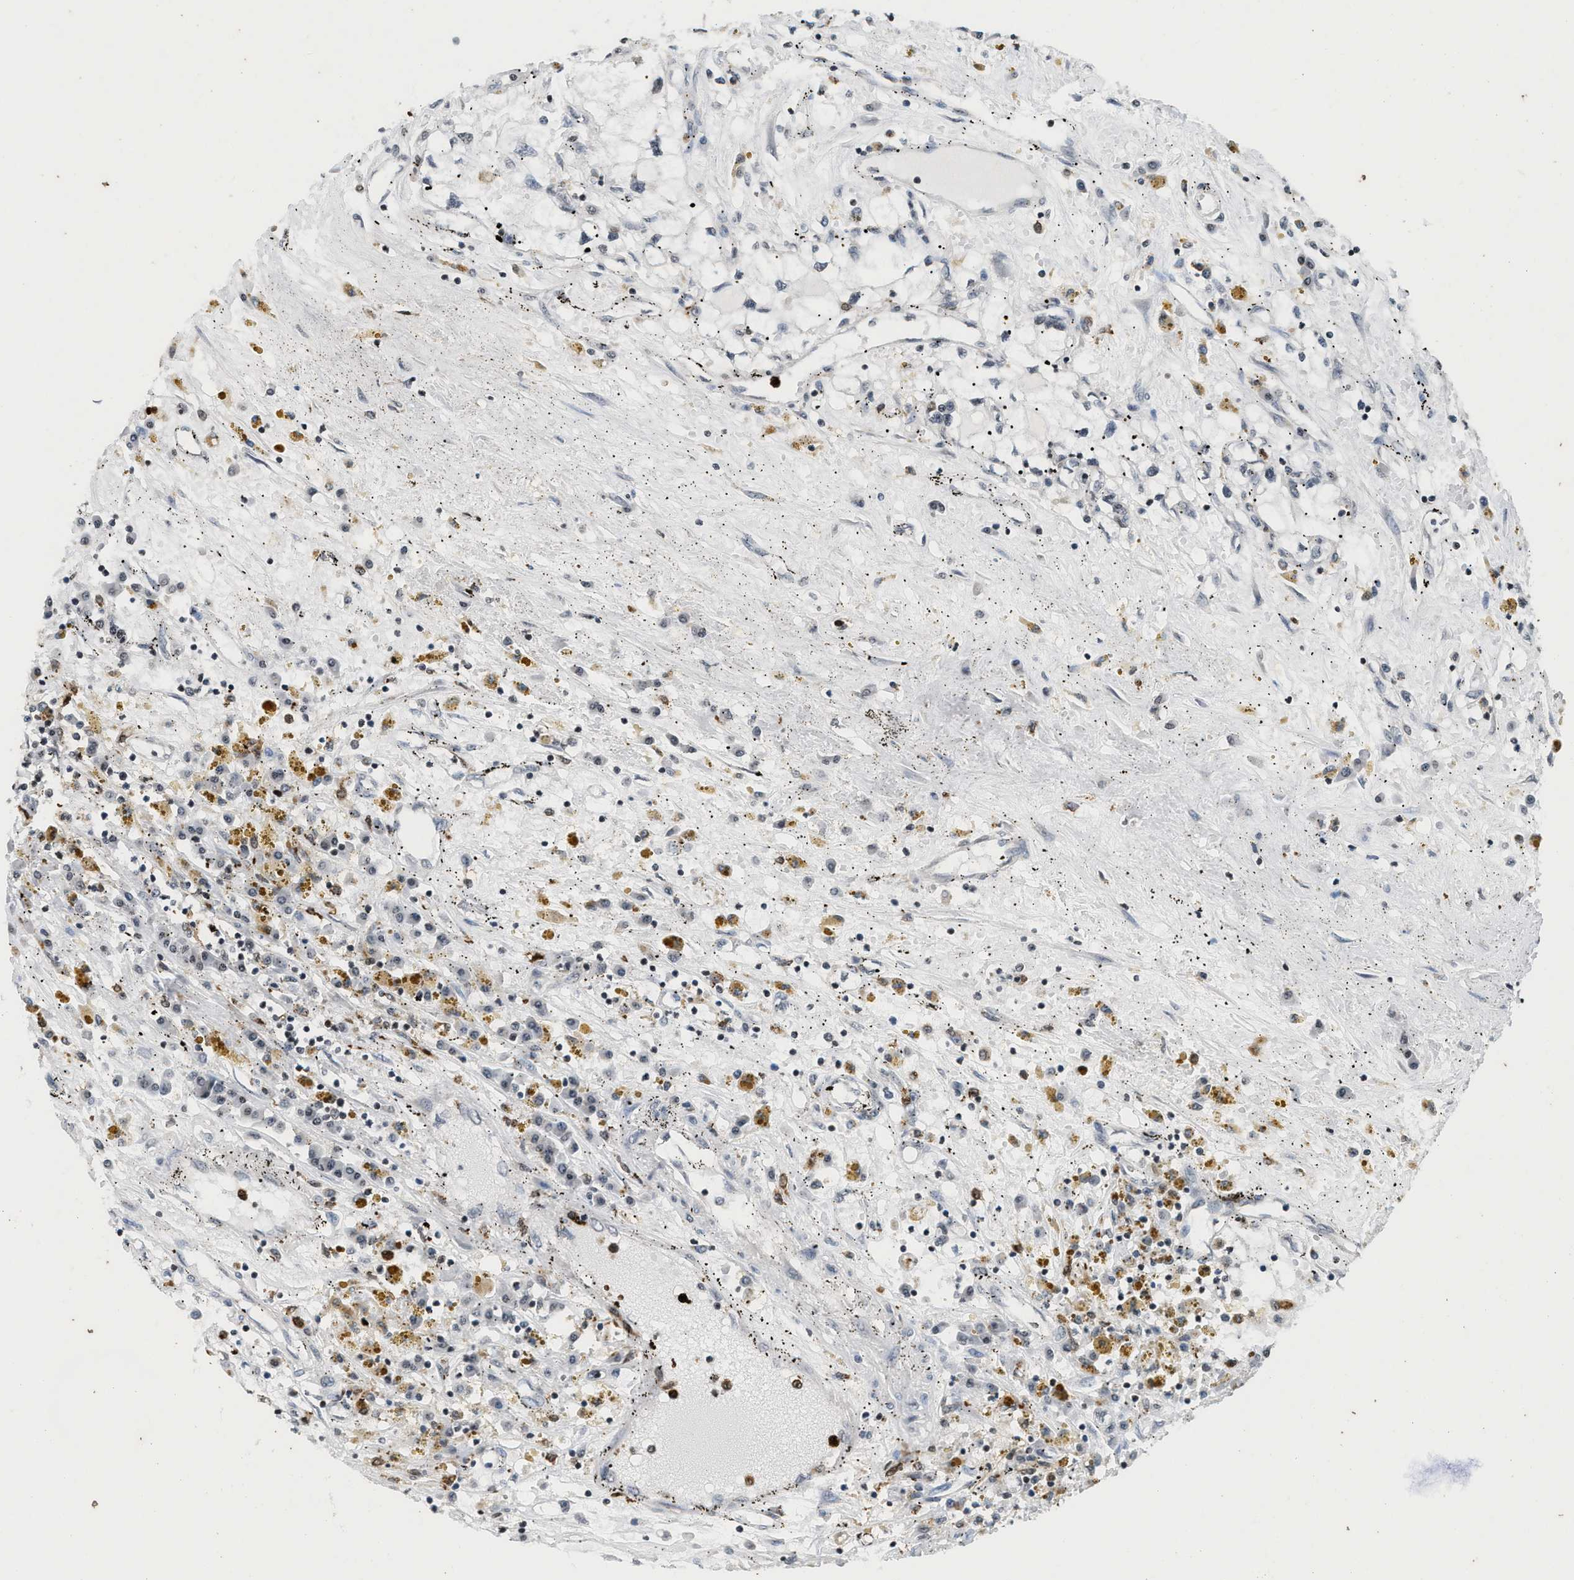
{"staining": {"intensity": "negative", "quantity": "none", "location": "none"}, "tissue": "renal cancer", "cell_type": "Tumor cells", "image_type": "cancer", "snomed": [{"axis": "morphology", "description": "Adenocarcinoma, NOS"}, {"axis": "topography", "description": "Kidney"}], "caption": "Tumor cells are negative for protein expression in human renal cancer.", "gene": "PRUNE2", "patient": {"sex": "male", "age": 56}}